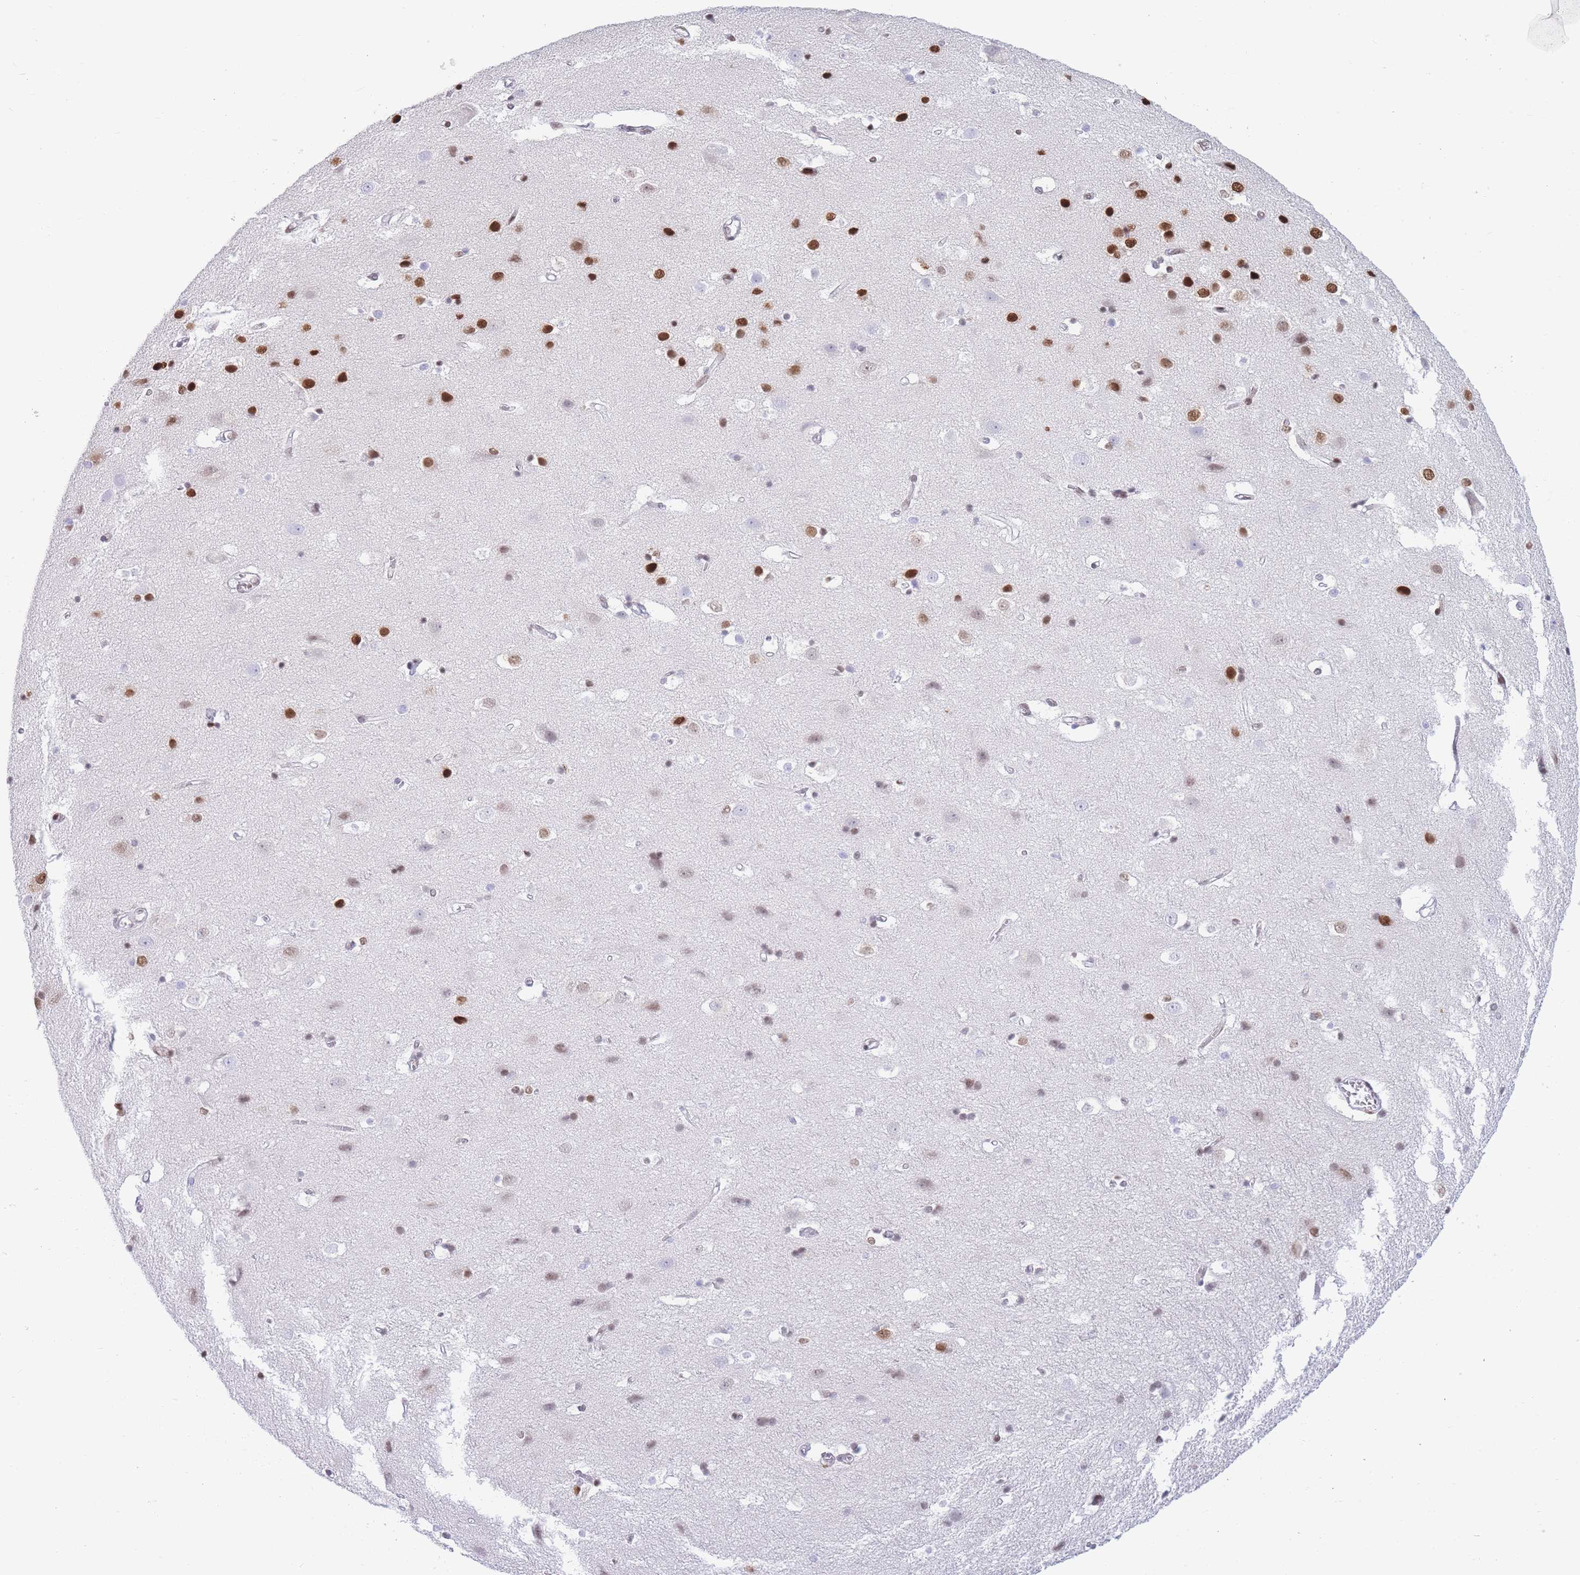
{"staining": {"intensity": "weak", "quantity": "<25%", "location": "cytoplasmic/membranous,nuclear"}, "tissue": "cerebral cortex", "cell_type": "Endothelial cells", "image_type": "normal", "snomed": [{"axis": "morphology", "description": "Normal tissue, NOS"}, {"axis": "topography", "description": "Cerebral cortex"}], "caption": "An immunohistochemistry (IHC) photomicrograph of normal cerebral cortex is shown. There is no staining in endothelial cells of cerebral cortex. (Brightfield microscopy of DAB immunohistochemistry (IHC) at high magnification).", "gene": "PSMB5", "patient": {"sex": "male", "age": 54}}